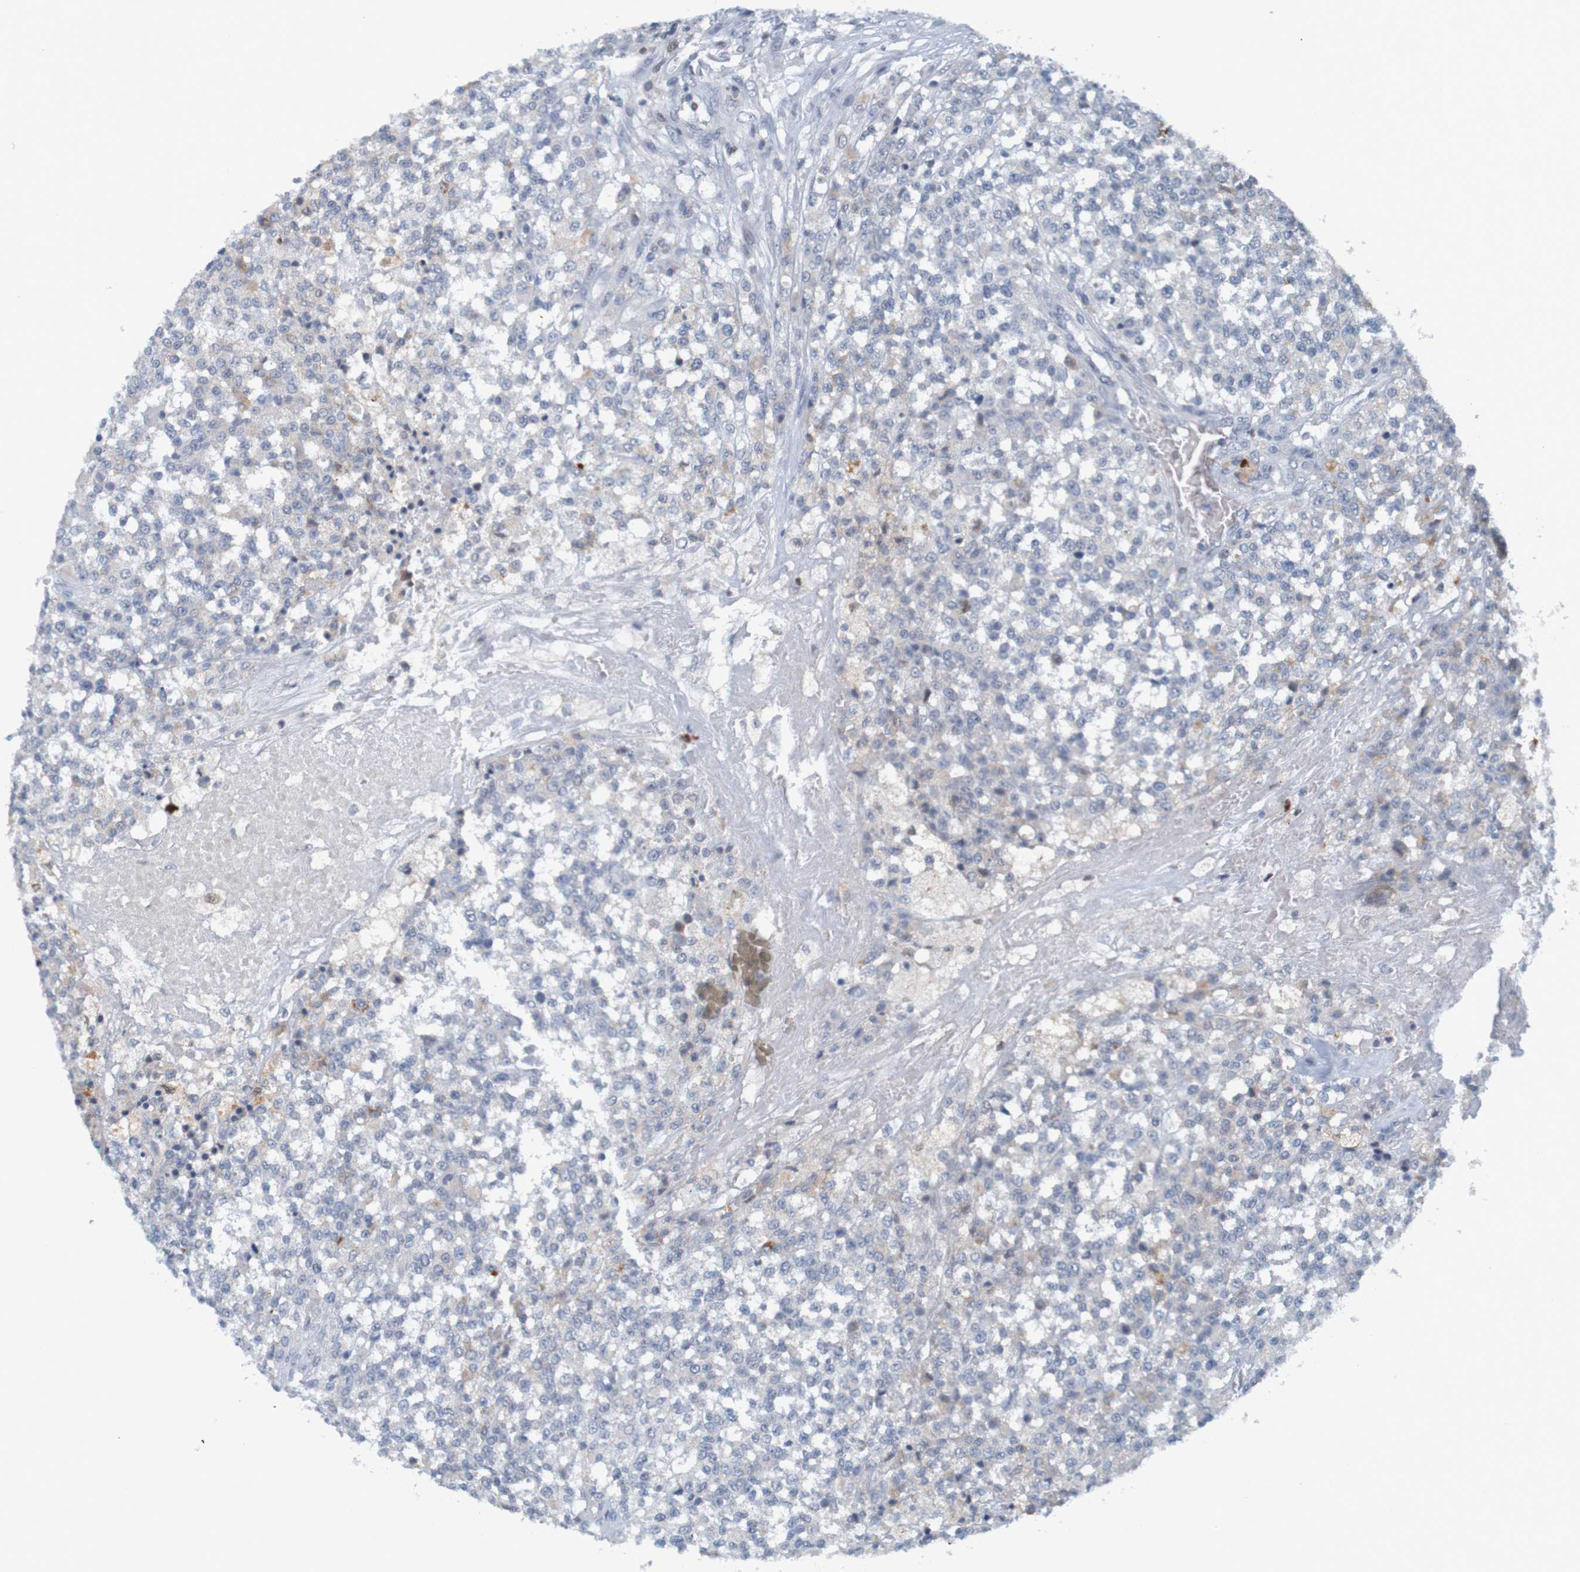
{"staining": {"intensity": "negative", "quantity": "none", "location": "none"}, "tissue": "testis cancer", "cell_type": "Tumor cells", "image_type": "cancer", "snomed": [{"axis": "morphology", "description": "Seminoma, NOS"}, {"axis": "topography", "description": "Testis"}], "caption": "This is a histopathology image of IHC staining of testis seminoma, which shows no staining in tumor cells. (Brightfield microscopy of DAB immunohistochemistry at high magnification).", "gene": "USP36", "patient": {"sex": "male", "age": 59}}